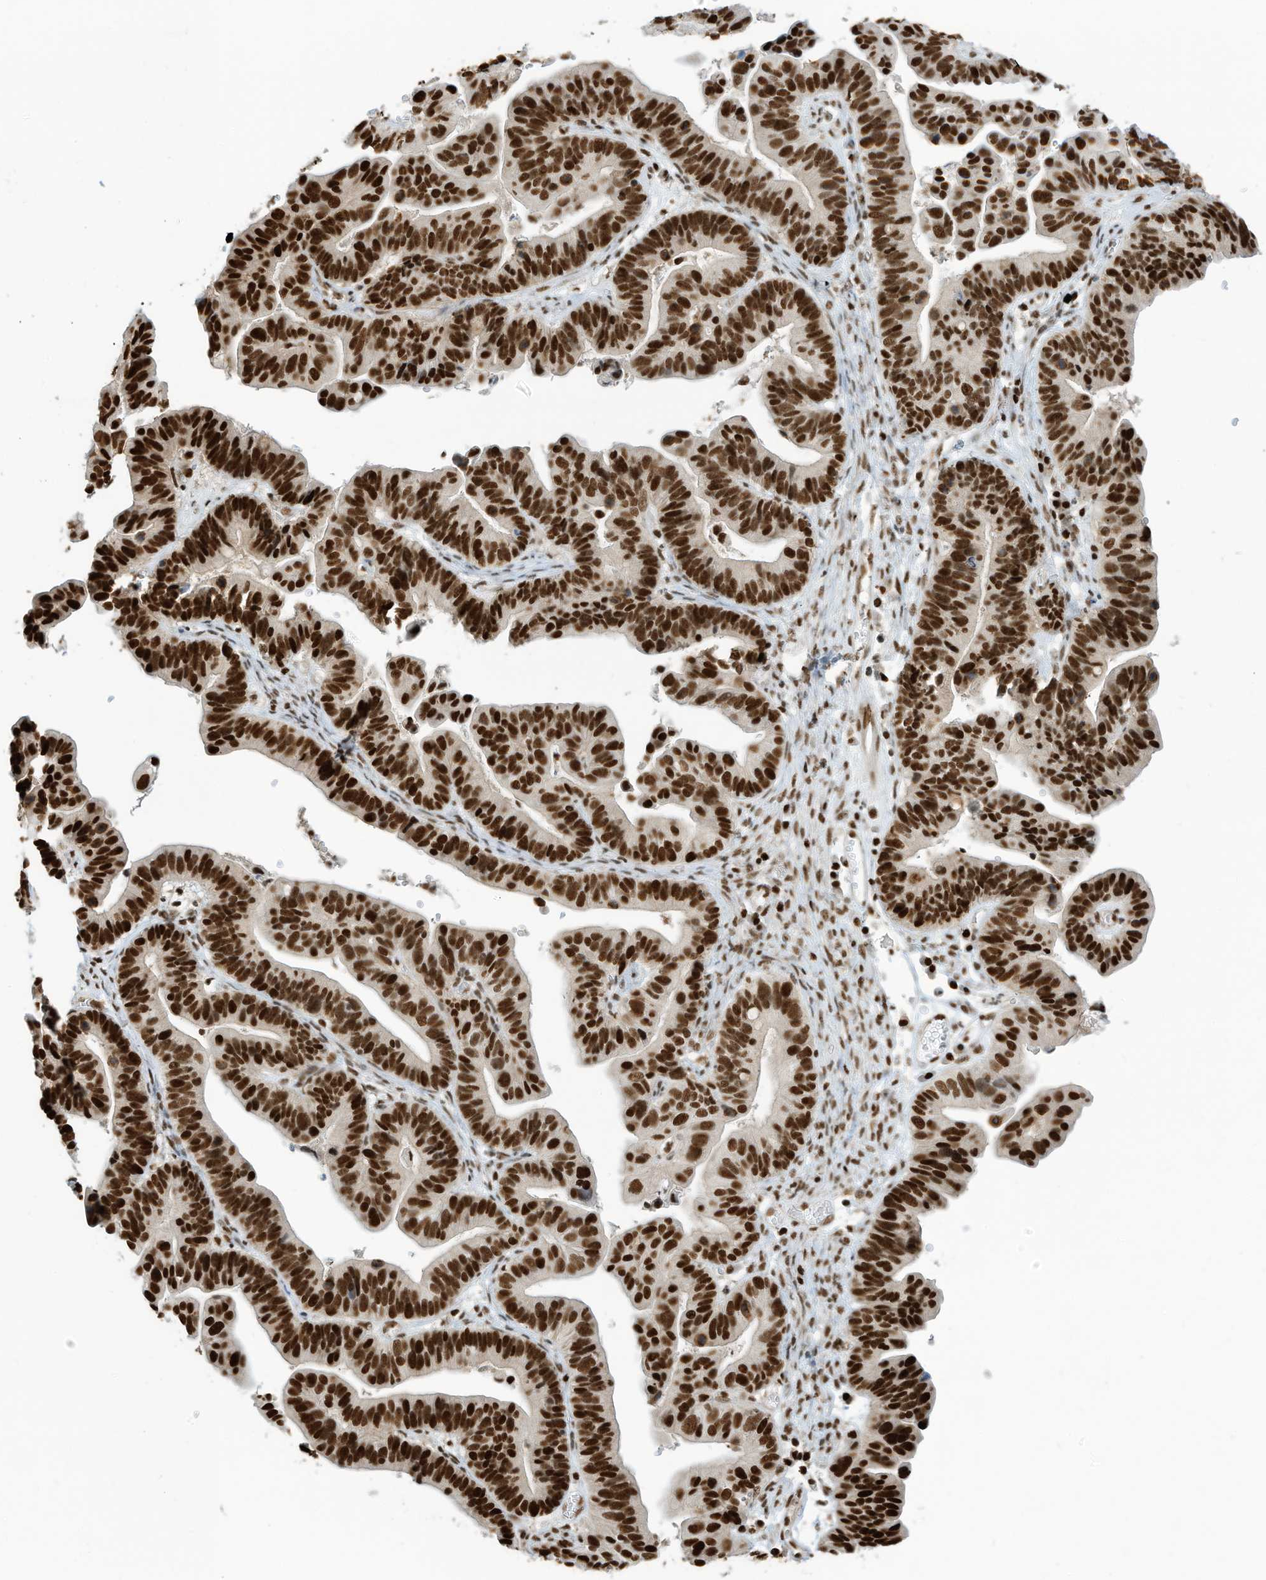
{"staining": {"intensity": "strong", "quantity": ">75%", "location": "nuclear"}, "tissue": "ovarian cancer", "cell_type": "Tumor cells", "image_type": "cancer", "snomed": [{"axis": "morphology", "description": "Cystadenocarcinoma, serous, NOS"}, {"axis": "topography", "description": "Ovary"}], "caption": "A brown stain highlights strong nuclear positivity of a protein in human serous cystadenocarcinoma (ovarian) tumor cells.", "gene": "SAMD15", "patient": {"sex": "female", "age": 56}}